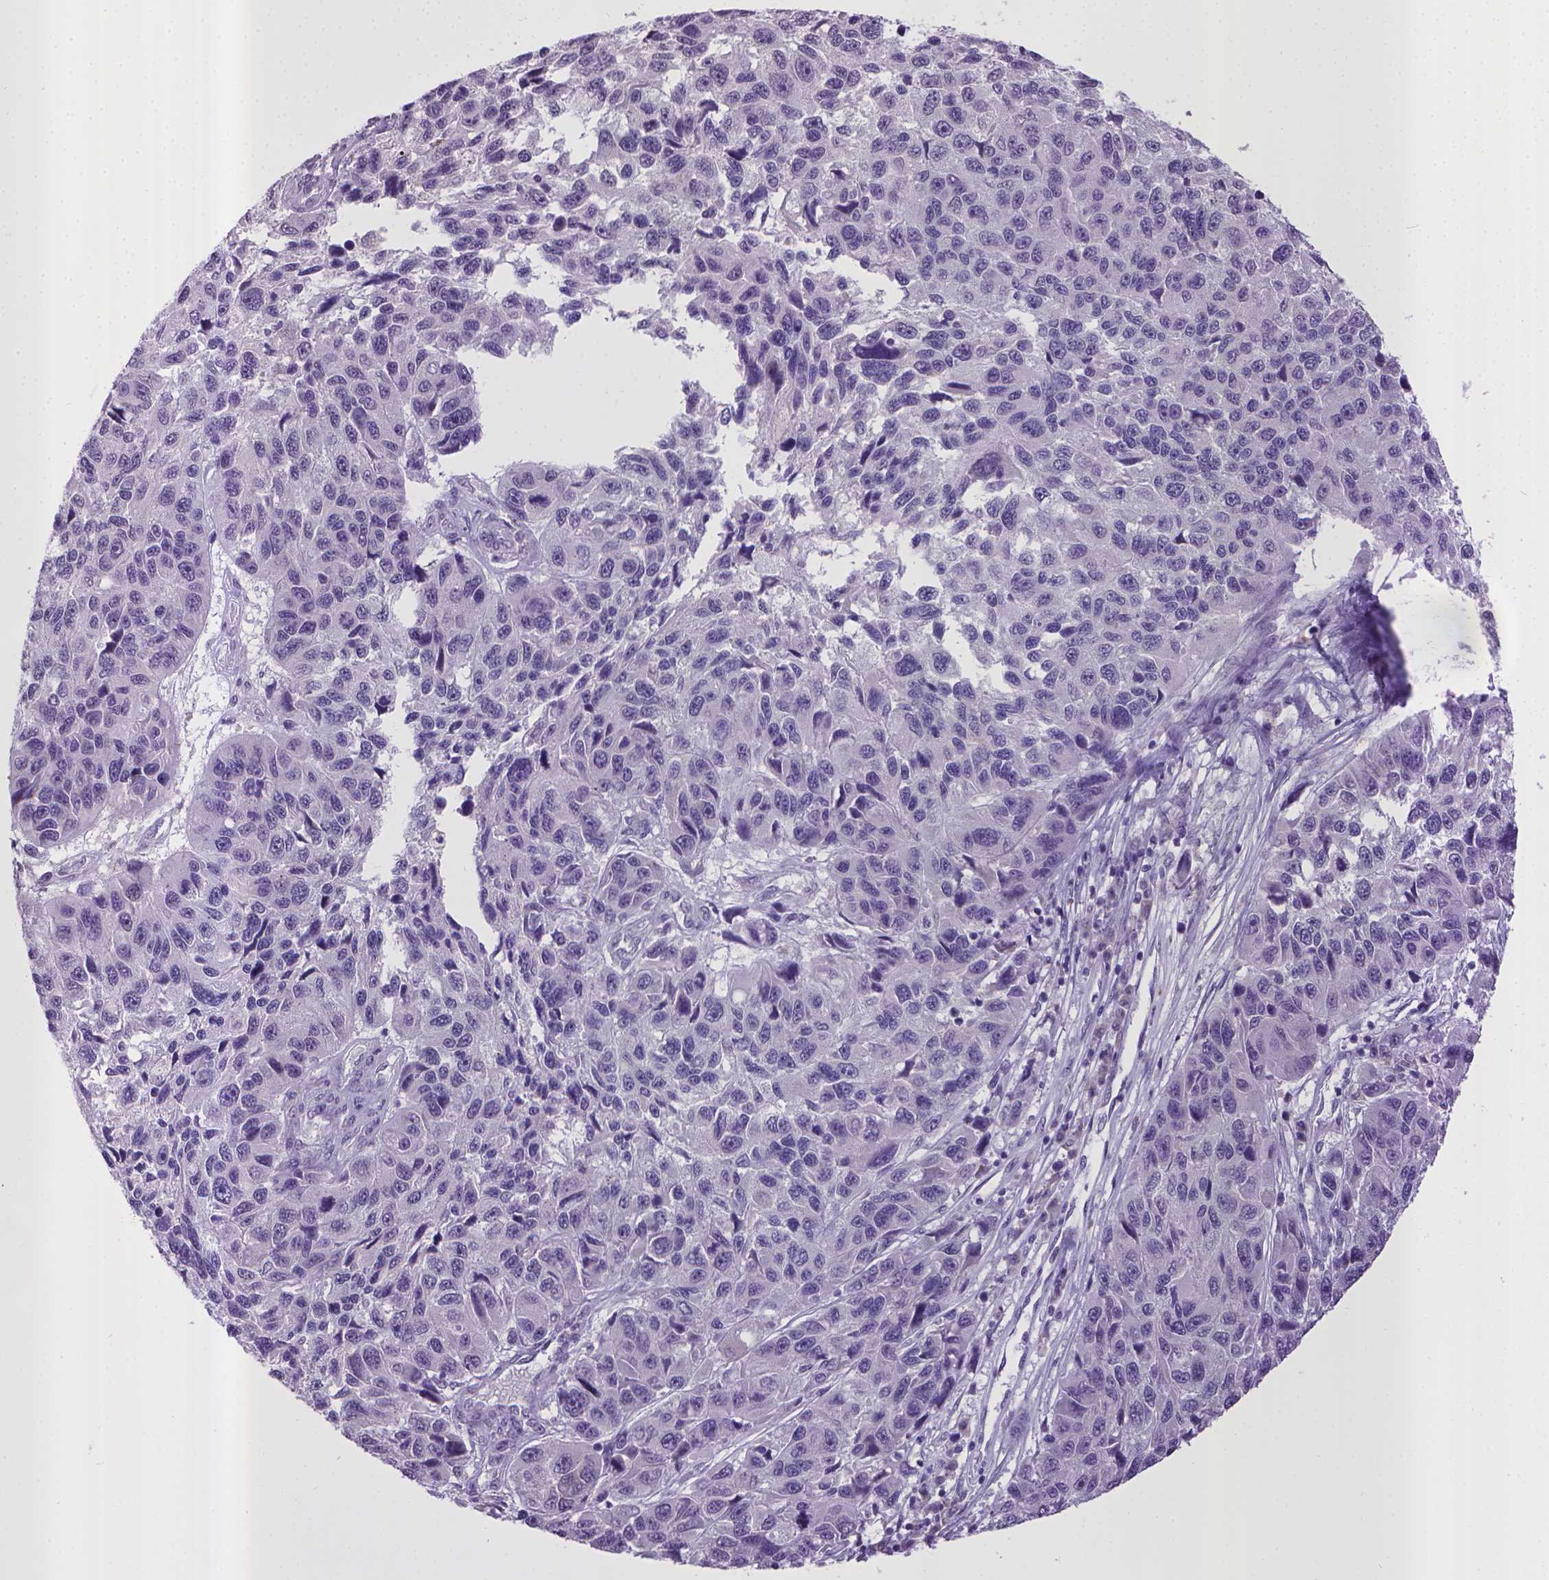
{"staining": {"intensity": "negative", "quantity": "none", "location": "none"}, "tissue": "melanoma", "cell_type": "Tumor cells", "image_type": "cancer", "snomed": [{"axis": "morphology", "description": "Malignant melanoma, NOS"}, {"axis": "topography", "description": "Skin"}], "caption": "The photomicrograph shows no staining of tumor cells in malignant melanoma.", "gene": "KMO", "patient": {"sex": "male", "age": 53}}